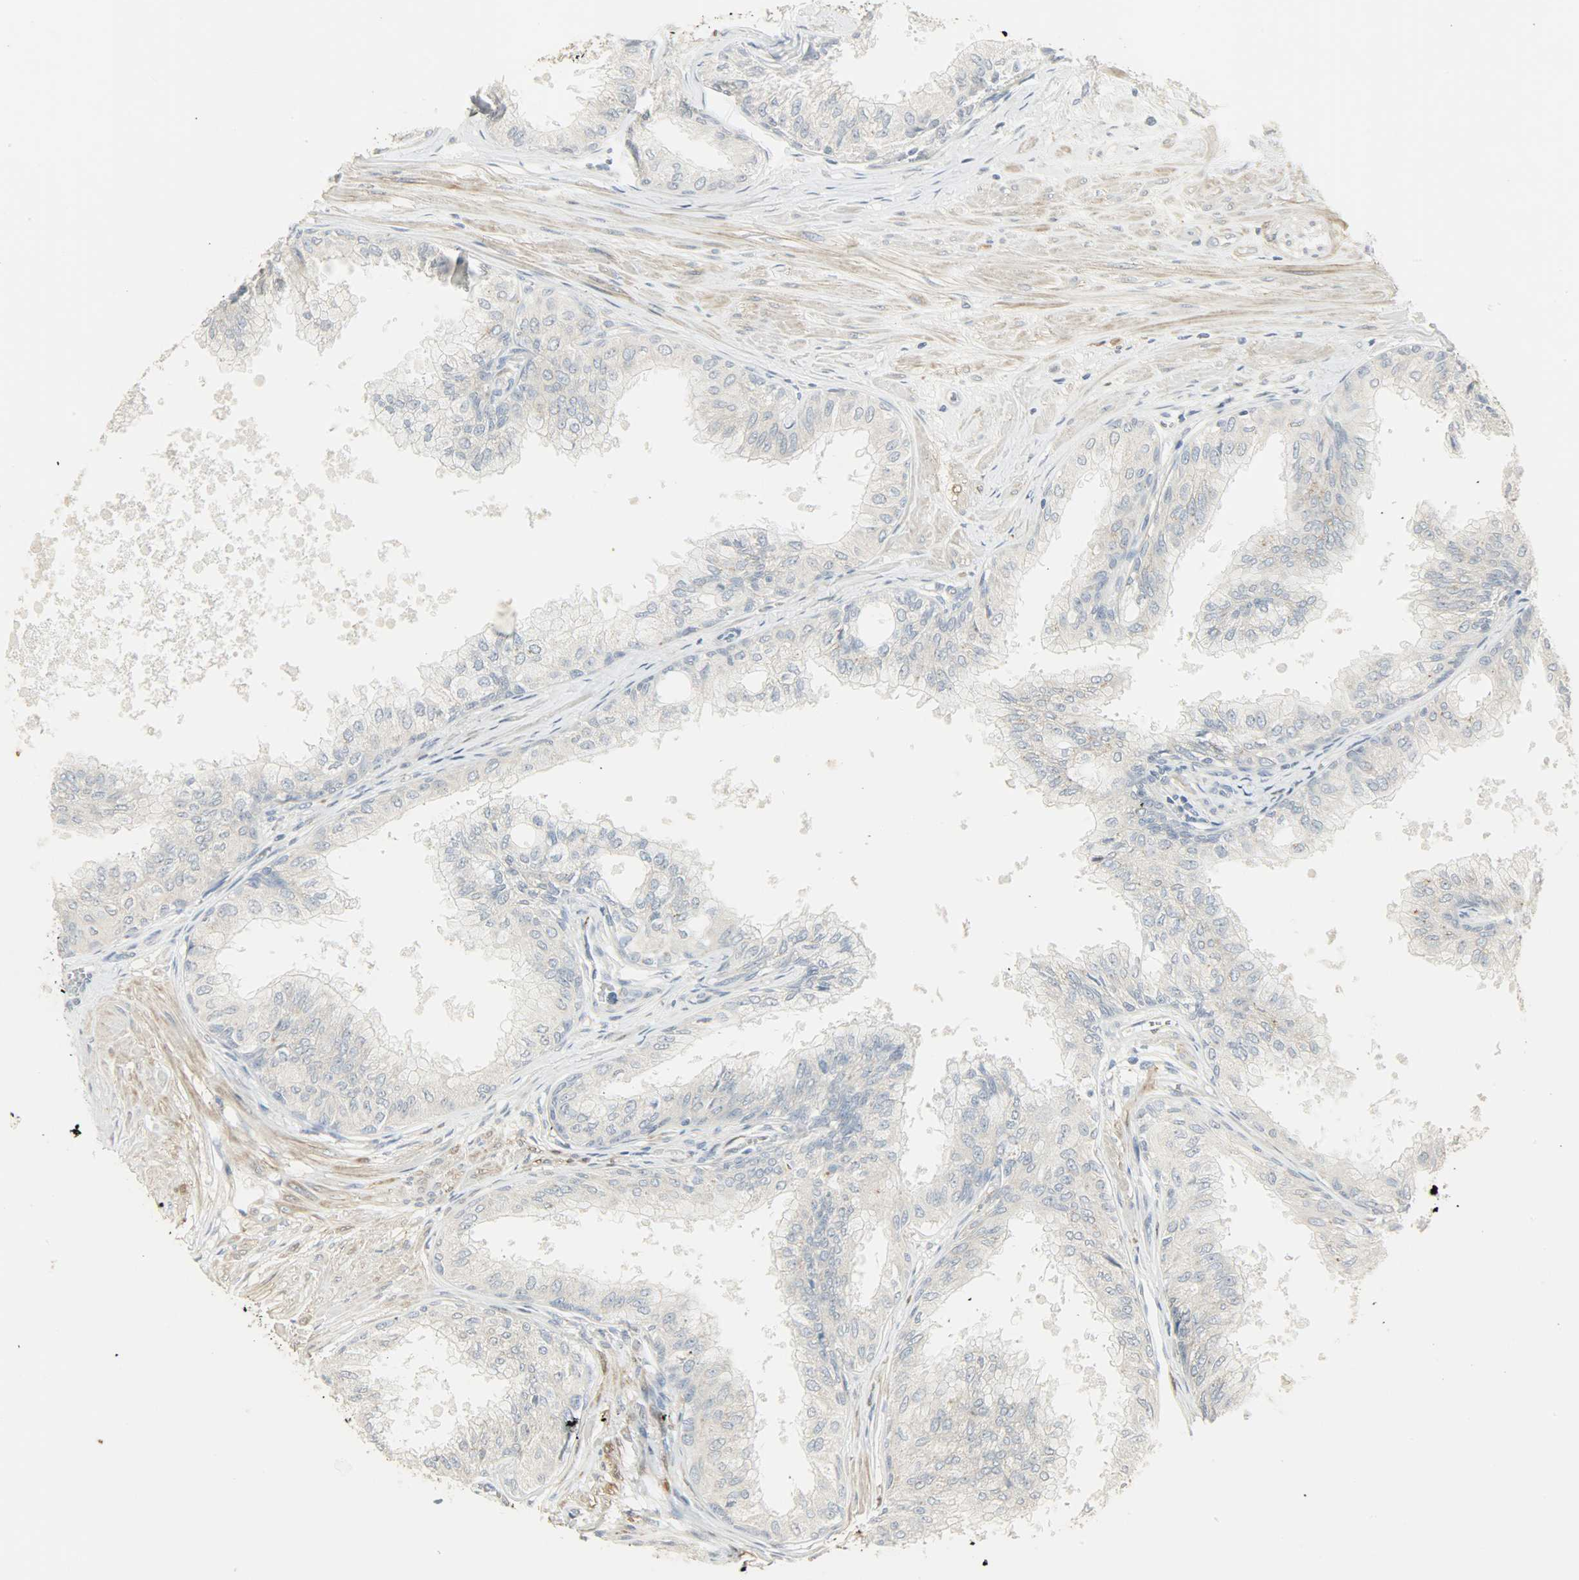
{"staining": {"intensity": "negative", "quantity": "none", "location": "none"}, "tissue": "prostate", "cell_type": "Glandular cells", "image_type": "normal", "snomed": [{"axis": "morphology", "description": "Normal tissue, NOS"}, {"axis": "topography", "description": "Prostate"}, {"axis": "topography", "description": "Seminal veicle"}], "caption": "DAB immunohistochemical staining of benign human prostate shows no significant staining in glandular cells.", "gene": "ENPEP", "patient": {"sex": "male", "age": 60}}